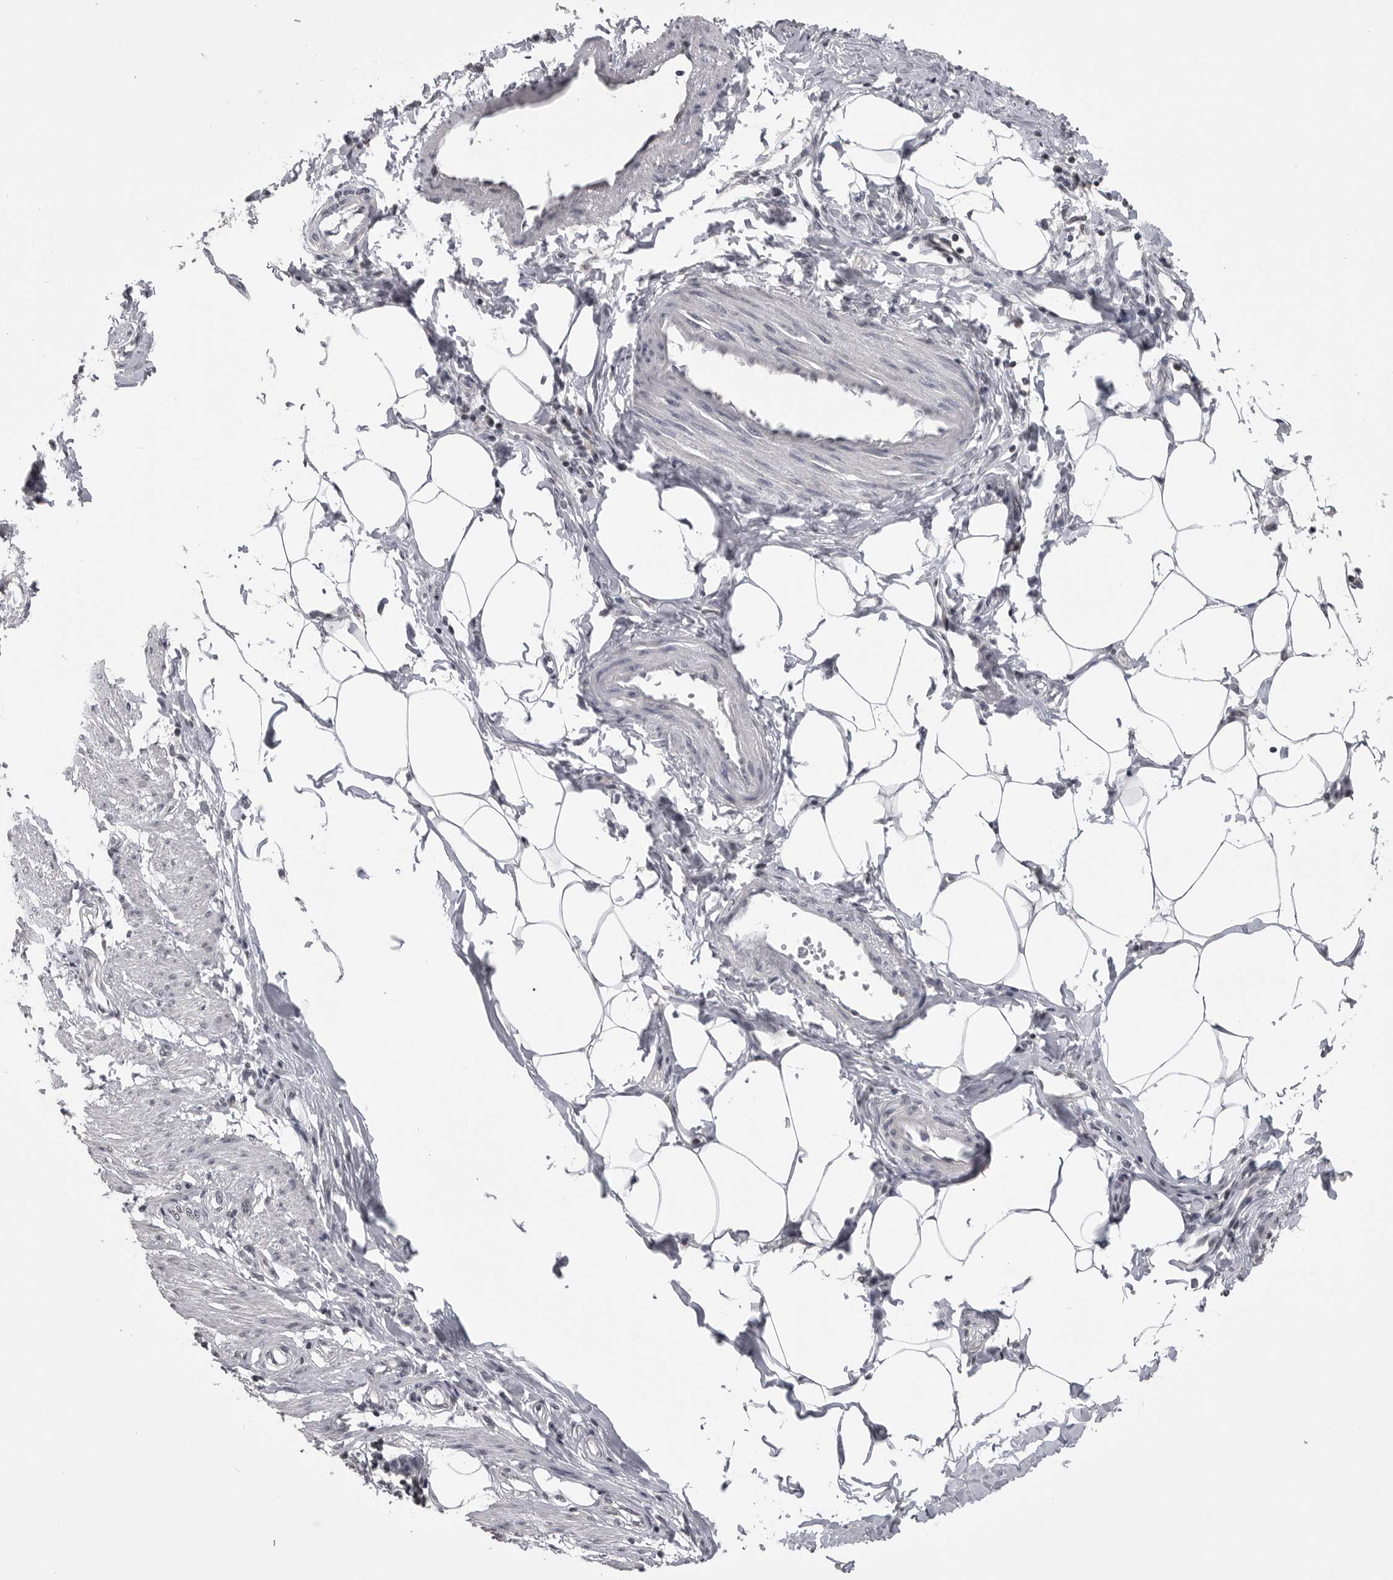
{"staining": {"intensity": "negative", "quantity": "none", "location": "none"}, "tissue": "smooth muscle", "cell_type": "Smooth muscle cells", "image_type": "normal", "snomed": [{"axis": "morphology", "description": "Normal tissue, NOS"}, {"axis": "morphology", "description": "Adenocarcinoma, NOS"}, {"axis": "topography", "description": "Smooth muscle"}, {"axis": "topography", "description": "Colon"}], "caption": "Immunohistochemical staining of unremarkable smooth muscle displays no significant staining in smooth muscle cells. Brightfield microscopy of IHC stained with DAB (3,3'-diaminobenzidine) (brown) and hematoxylin (blue), captured at high magnification.", "gene": "DLG2", "patient": {"sex": "male", "age": 14}}